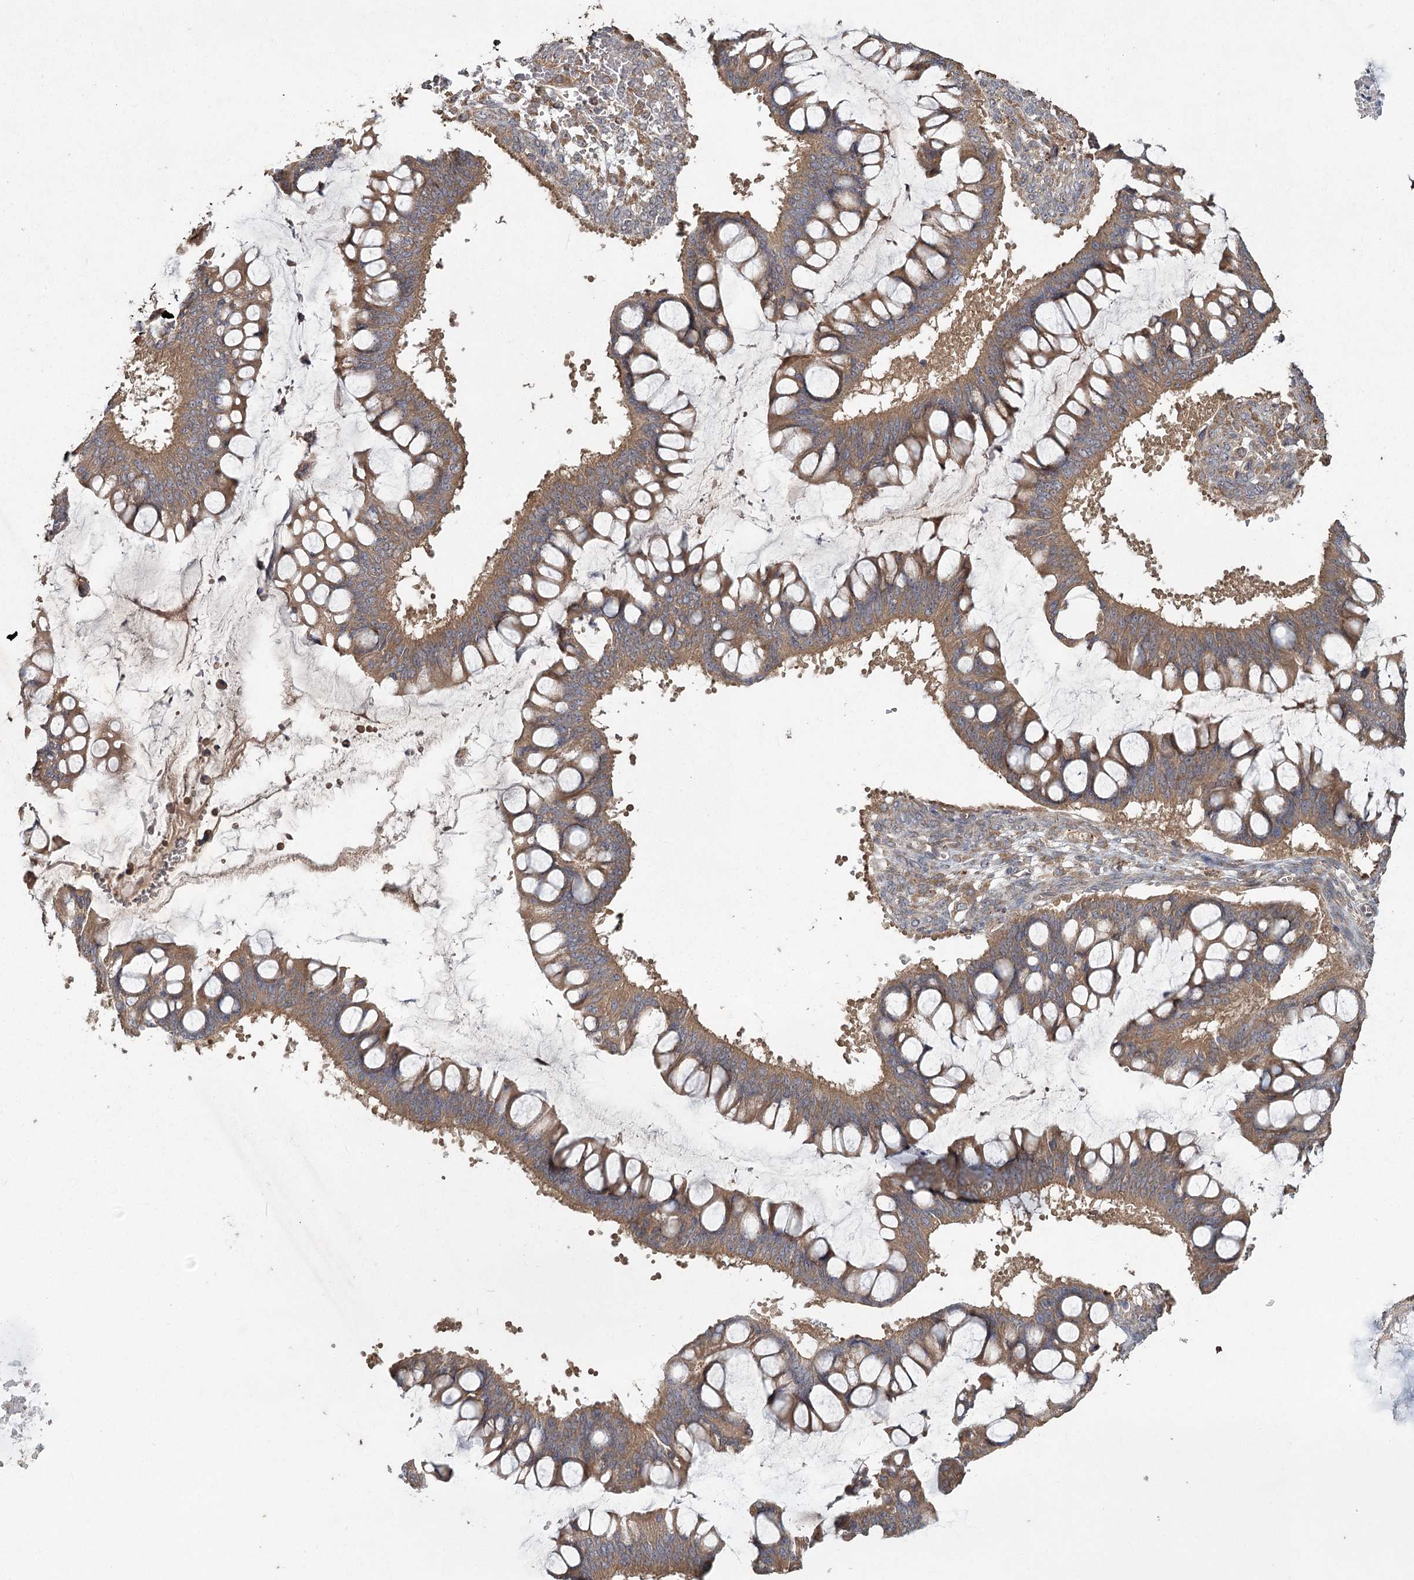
{"staining": {"intensity": "moderate", "quantity": ">75%", "location": "cytoplasmic/membranous"}, "tissue": "ovarian cancer", "cell_type": "Tumor cells", "image_type": "cancer", "snomed": [{"axis": "morphology", "description": "Cystadenocarcinoma, mucinous, NOS"}, {"axis": "topography", "description": "Ovary"}], "caption": "High-power microscopy captured an immunohistochemistry photomicrograph of ovarian mucinous cystadenocarcinoma, revealing moderate cytoplasmic/membranous staining in approximately >75% of tumor cells. (DAB = brown stain, brightfield microscopy at high magnification).", "gene": "RIN2", "patient": {"sex": "female", "age": 73}}